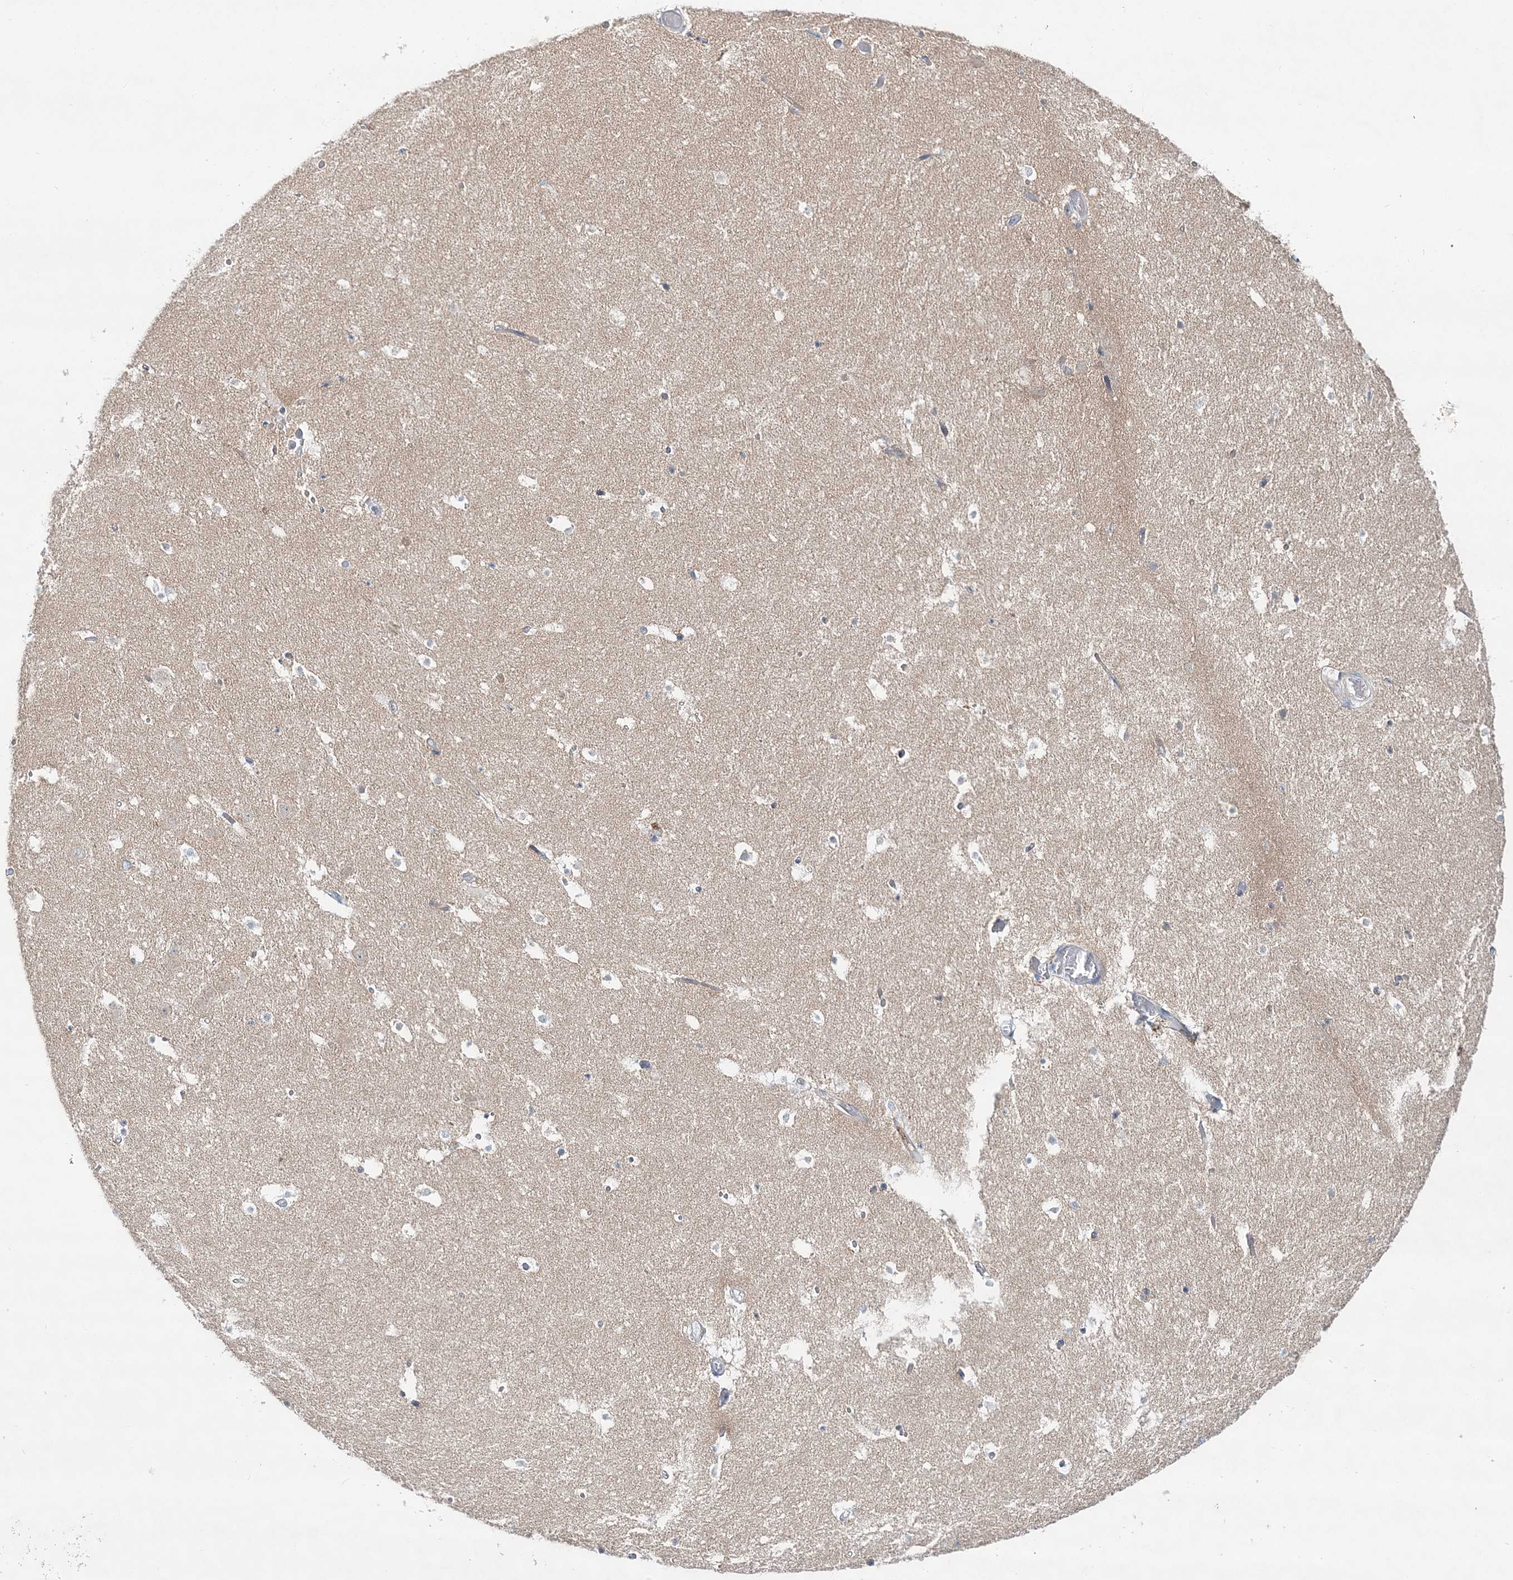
{"staining": {"intensity": "negative", "quantity": "none", "location": "none"}, "tissue": "hippocampus", "cell_type": "Glial cells", "image_type": "normal", "snomed": [{"axis": "morphology", "description": "Normal tissue, NOS"}, {"axis": "topography", "description": "Hippocampus"}], "caption": "IHC micrograph of unremarkable hippocampus stained for a protein (brown), which reveals no staining in glial cells. Nuclei are stained in blue.", "gene": "ADGRL1", "patient": {"sex": "female", "age": 52}}